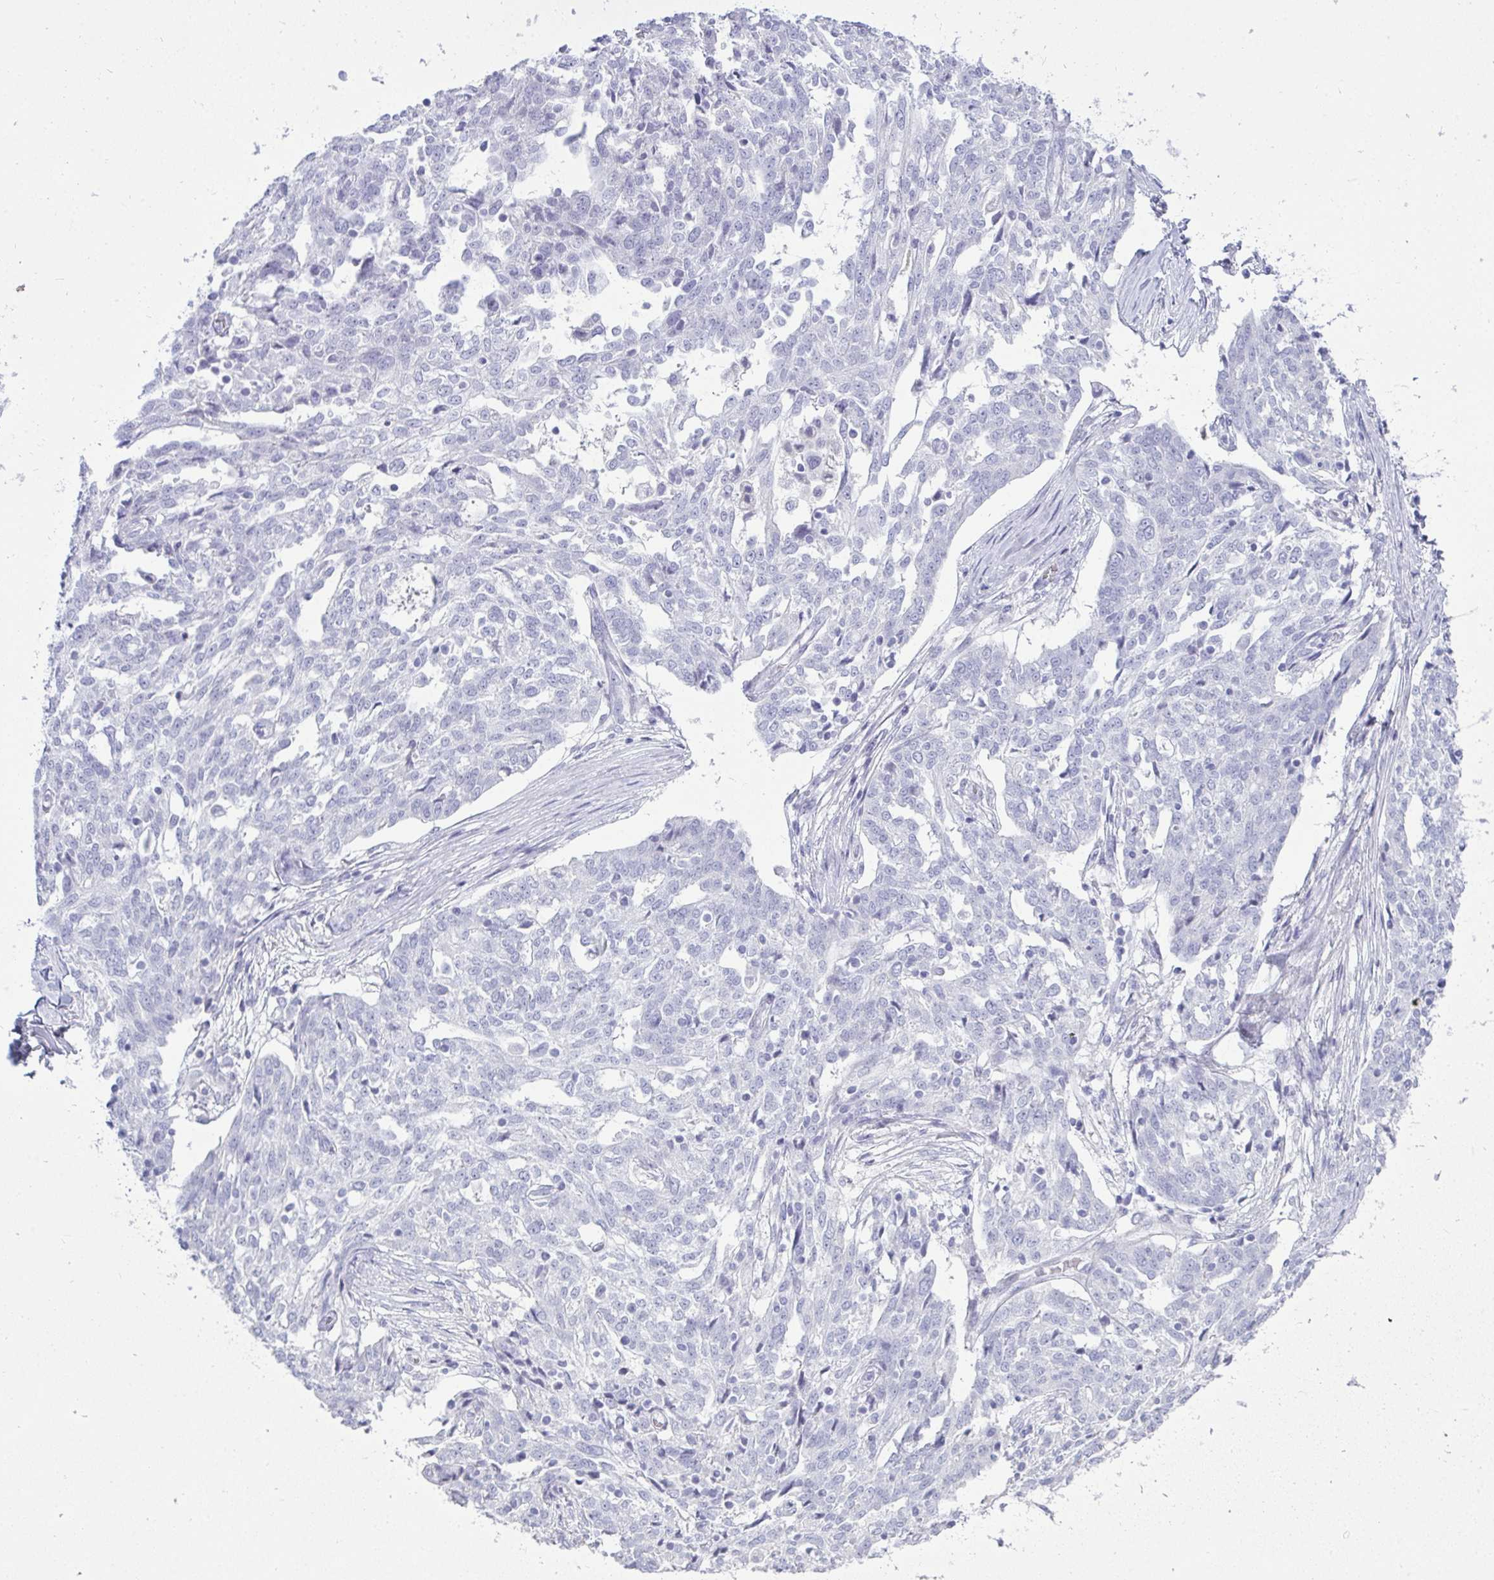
{"staining": {"intensity": "negative", "quantity": "none", "location": "none"}, "tissue": "ovarian cancer", "cell_type": "Tumor cells", "image_type": "cancer", "snomed": [{"axis": "morphology", "description": "Cystadenocarcinoma, serous, NOS"}, {"axis": "topography", "description": "Ovary"}], "caption": "A micrograph of human ovarian cancer (serous cystadenocarcinoma) is negative for staining in tumor cells.", "gene": "HSPB6", "patient": {"sex": "female", "age": 67}}